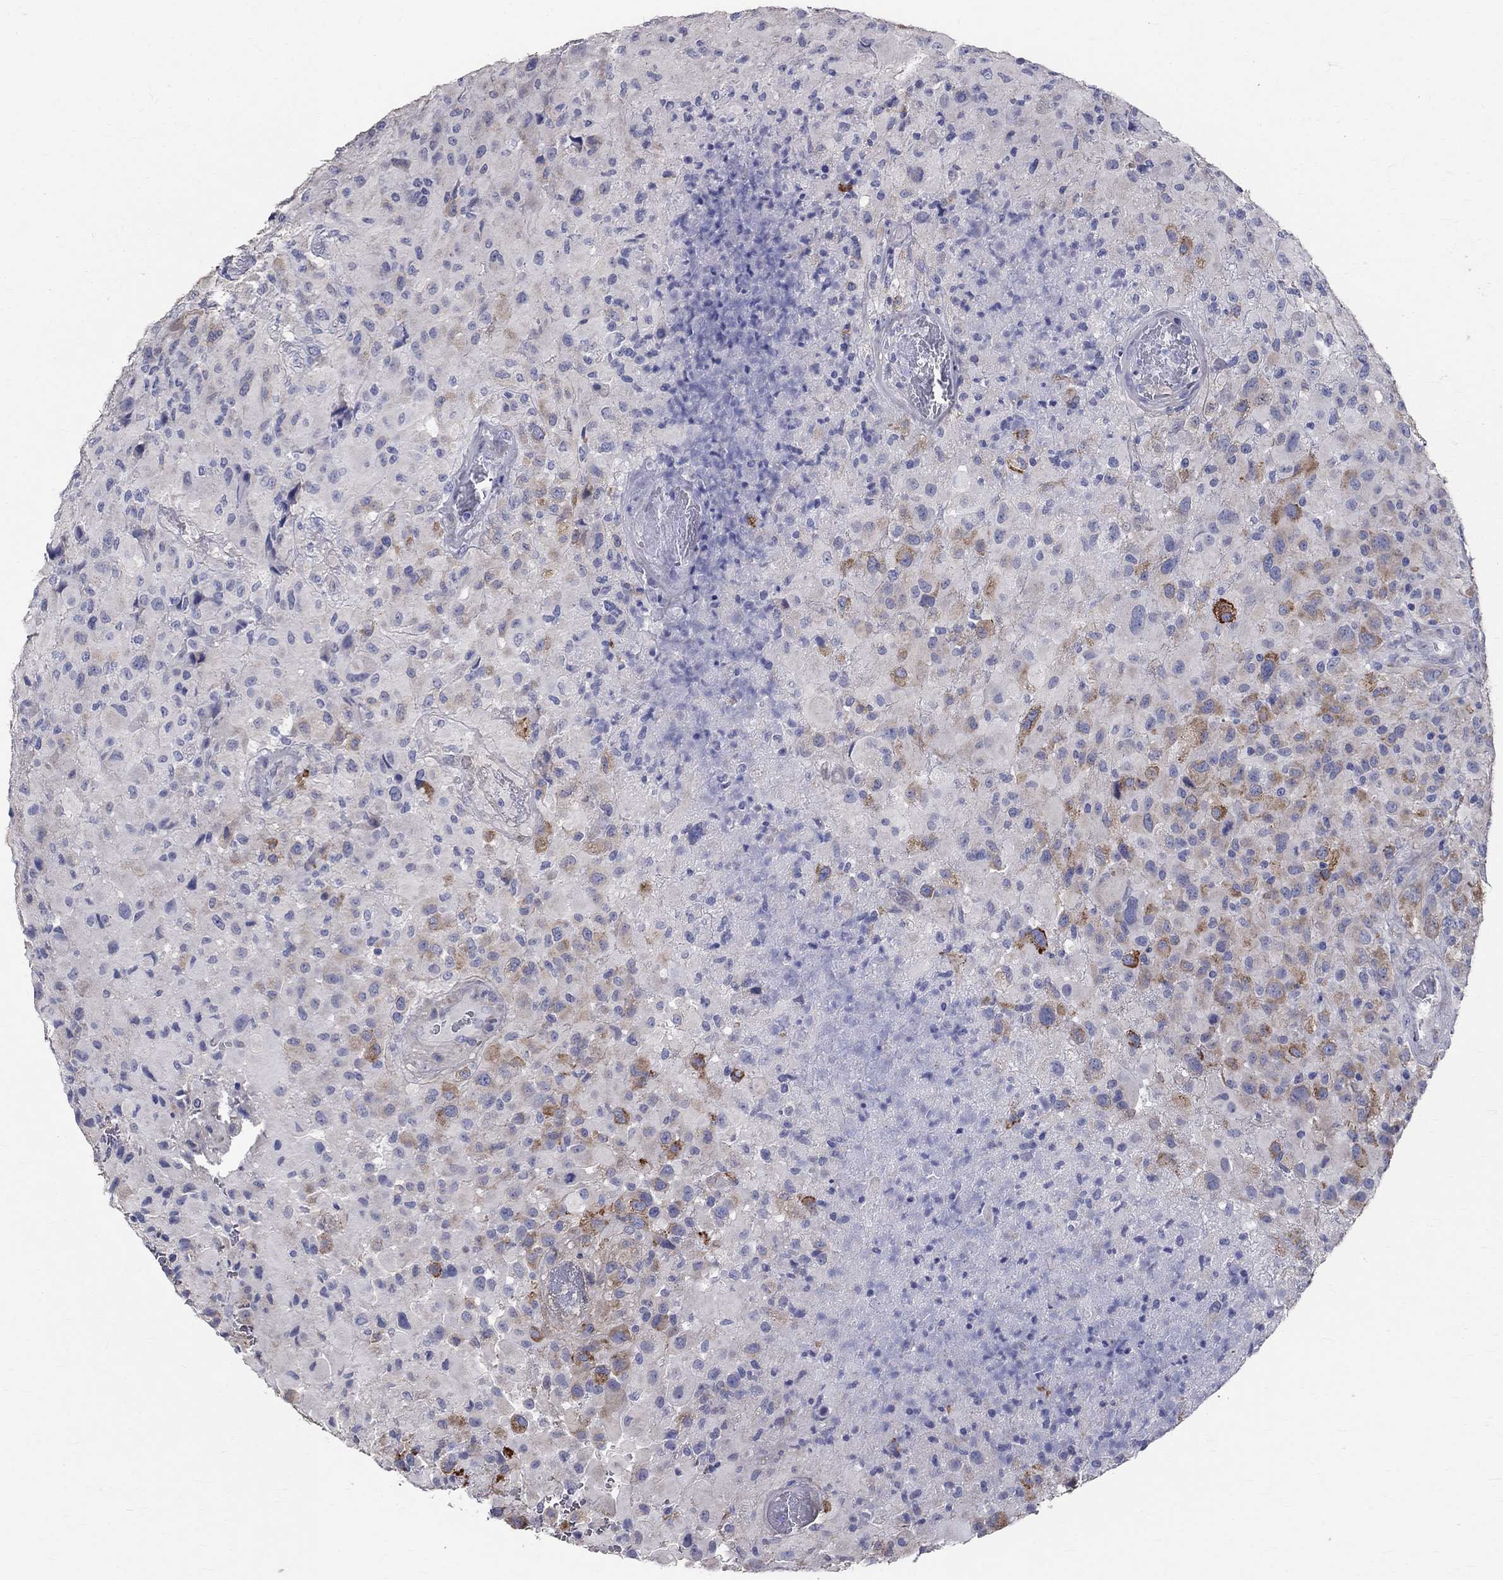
{"staining": {"intensity": "moderate", "quantity": "<25%", "location": "cytoplasmic/membranous"}, "tissue": "glioma", "cell_type": "Tumor cells", "image_type": "cancer", "snomed": [{"axis": "morphology", "description": "Glioma, malignant, High grade"}, {"axis": "topography", "description": "Cerebral cortex"}], "caption": "There is low levels of moderate cytoplasmic/membranous expression in tumor cells of malignant glioma (high-grade), as demonstrated by immunohistochemical staining (brown color).", "gene": "ANXA10", "patient": {"sex": "male", "age": 35}}